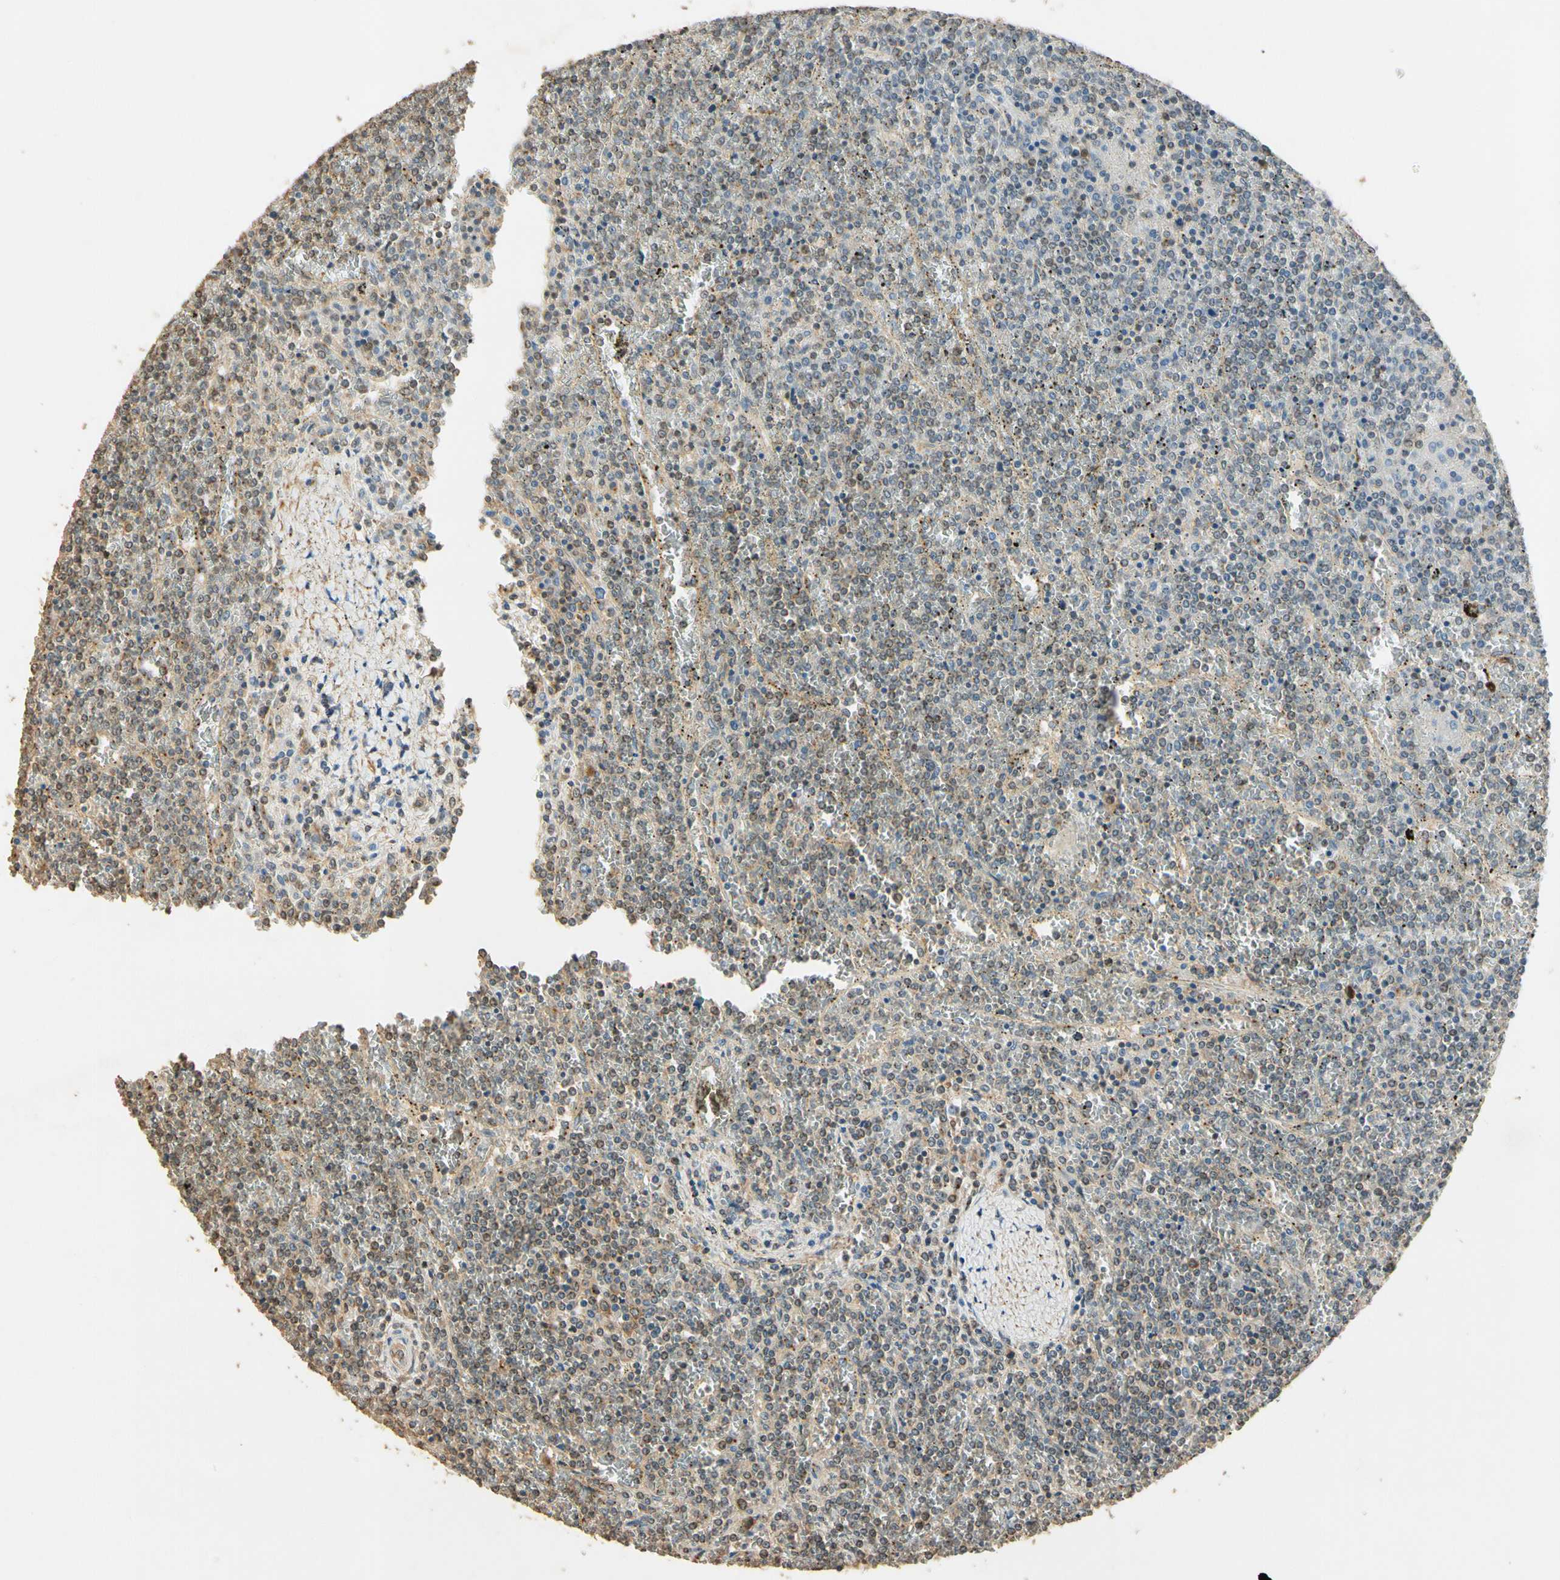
{"staining": {"intensity": "weak", "quantity": "25%-75%", "location": "cytoplasmic/membranous"}, "tissue": "lymphoma", "cell_type": "Tumor cells", "image_type": "cancer", "snomed": [{"axis": "morphology", "description": "Malignant lymphoma, non-Hodgkin's type, Low grade"}, {"axis": "topography", "description": "Spleen"}], "caption": "Immunohistochemical staining of lymphoma displays weak cytoplasmic/membranous protein staining in about 25%-75% of tumor cells.", "gene": "AKAP9", "patient": {"sex": "female", "age": 19}}